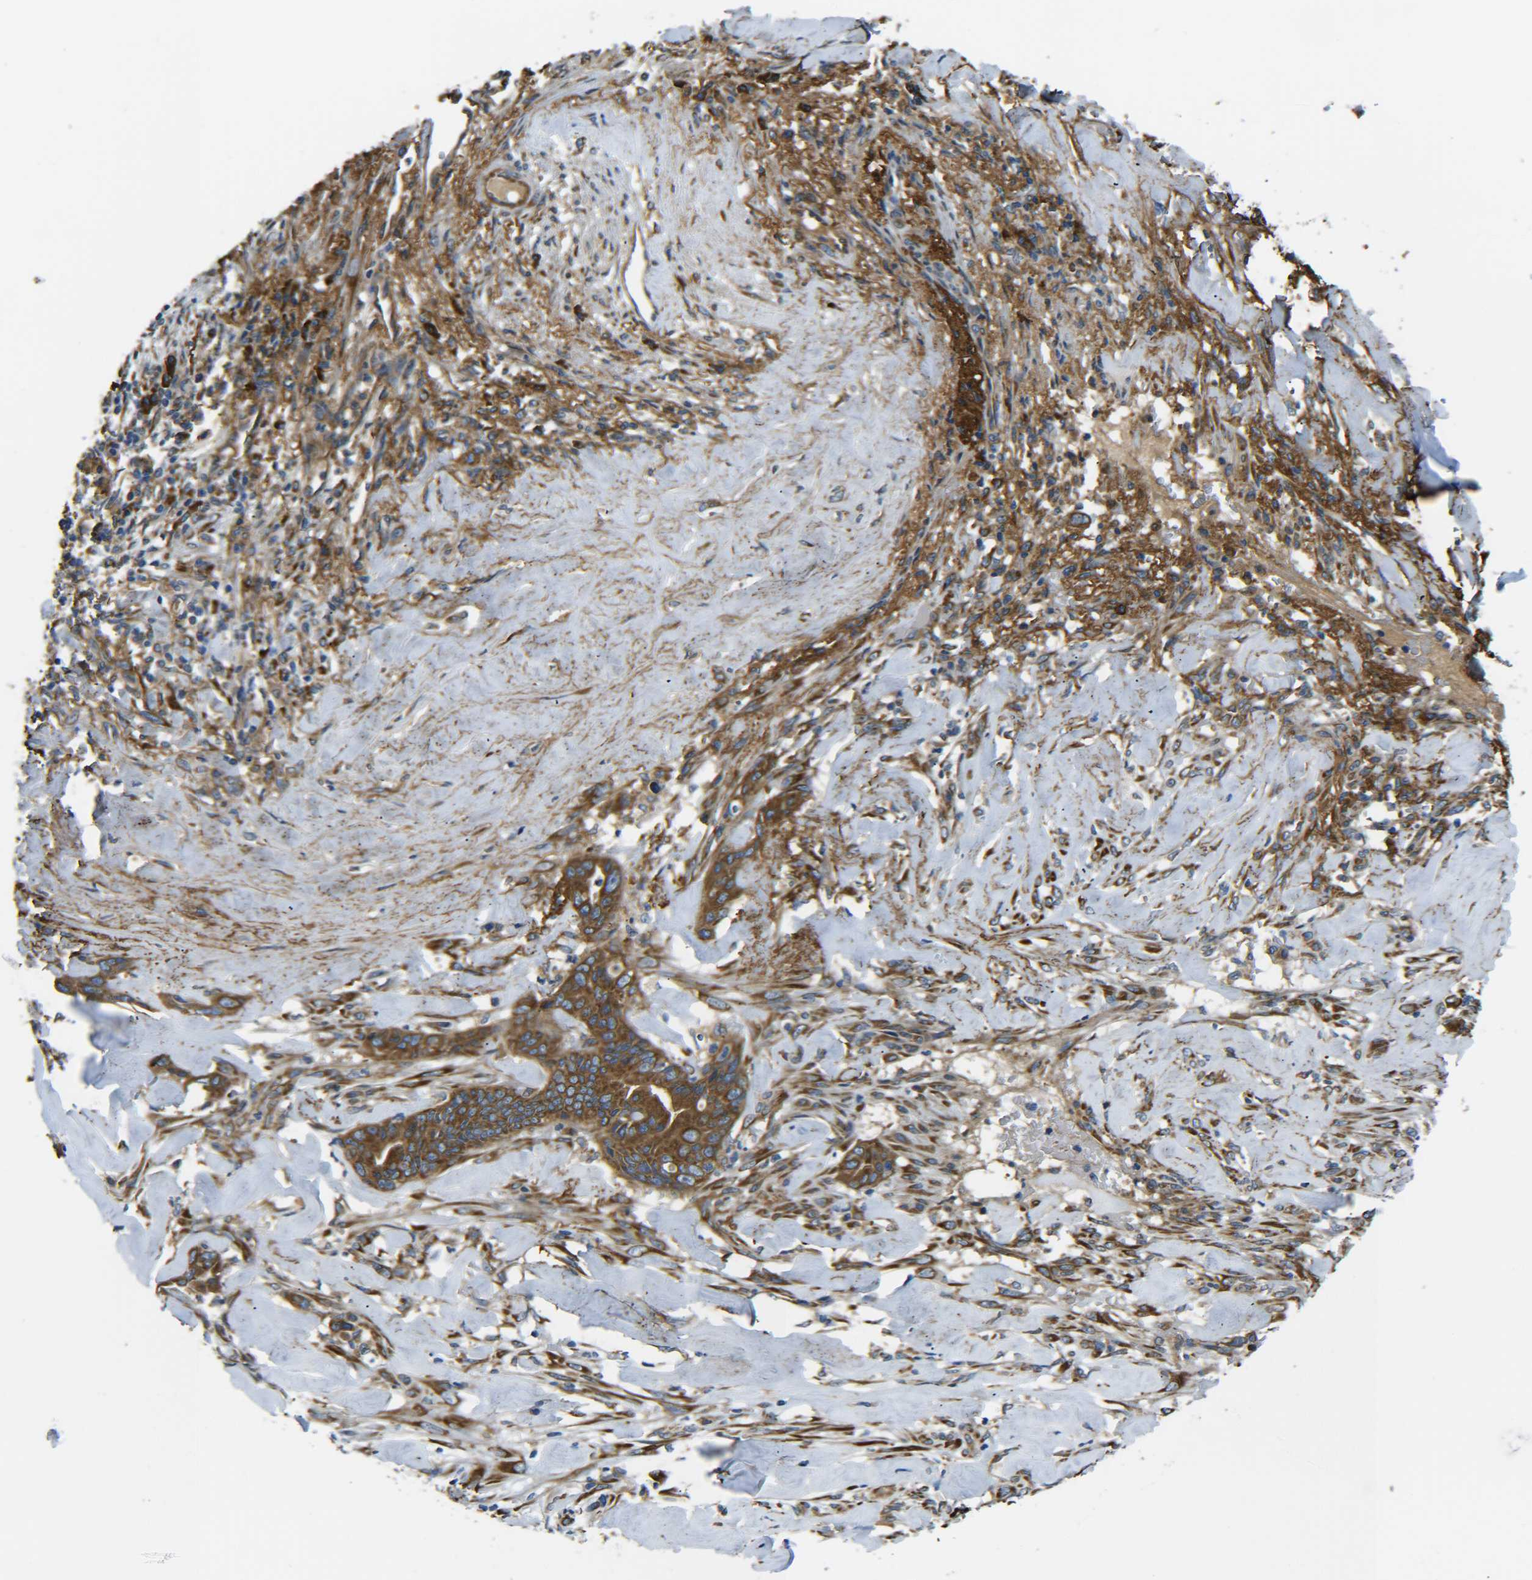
{"staining": {"intensity": "strong", "quantity": ">75%", "location": "cytoplasmic/membranous"}, "tissue": "liver cancer", "cell_type": "Tumor cells", "image_type": "cancer", "snomed": [{"axis": "morphology", "description": "Cholangiocarcinoma"}, {"axis": "topography", "description": "Liver"}], "caption": "This micrograph exhibits liver cancer stained with immunohistochemistry to label a protein in brown. The cytoplasmic/membranous of tumor cells show strong positivity for the protein. Nuclei are counter-stained blue.", "gene": "PREB", "patient": {"sex": "female", "age": 67}}